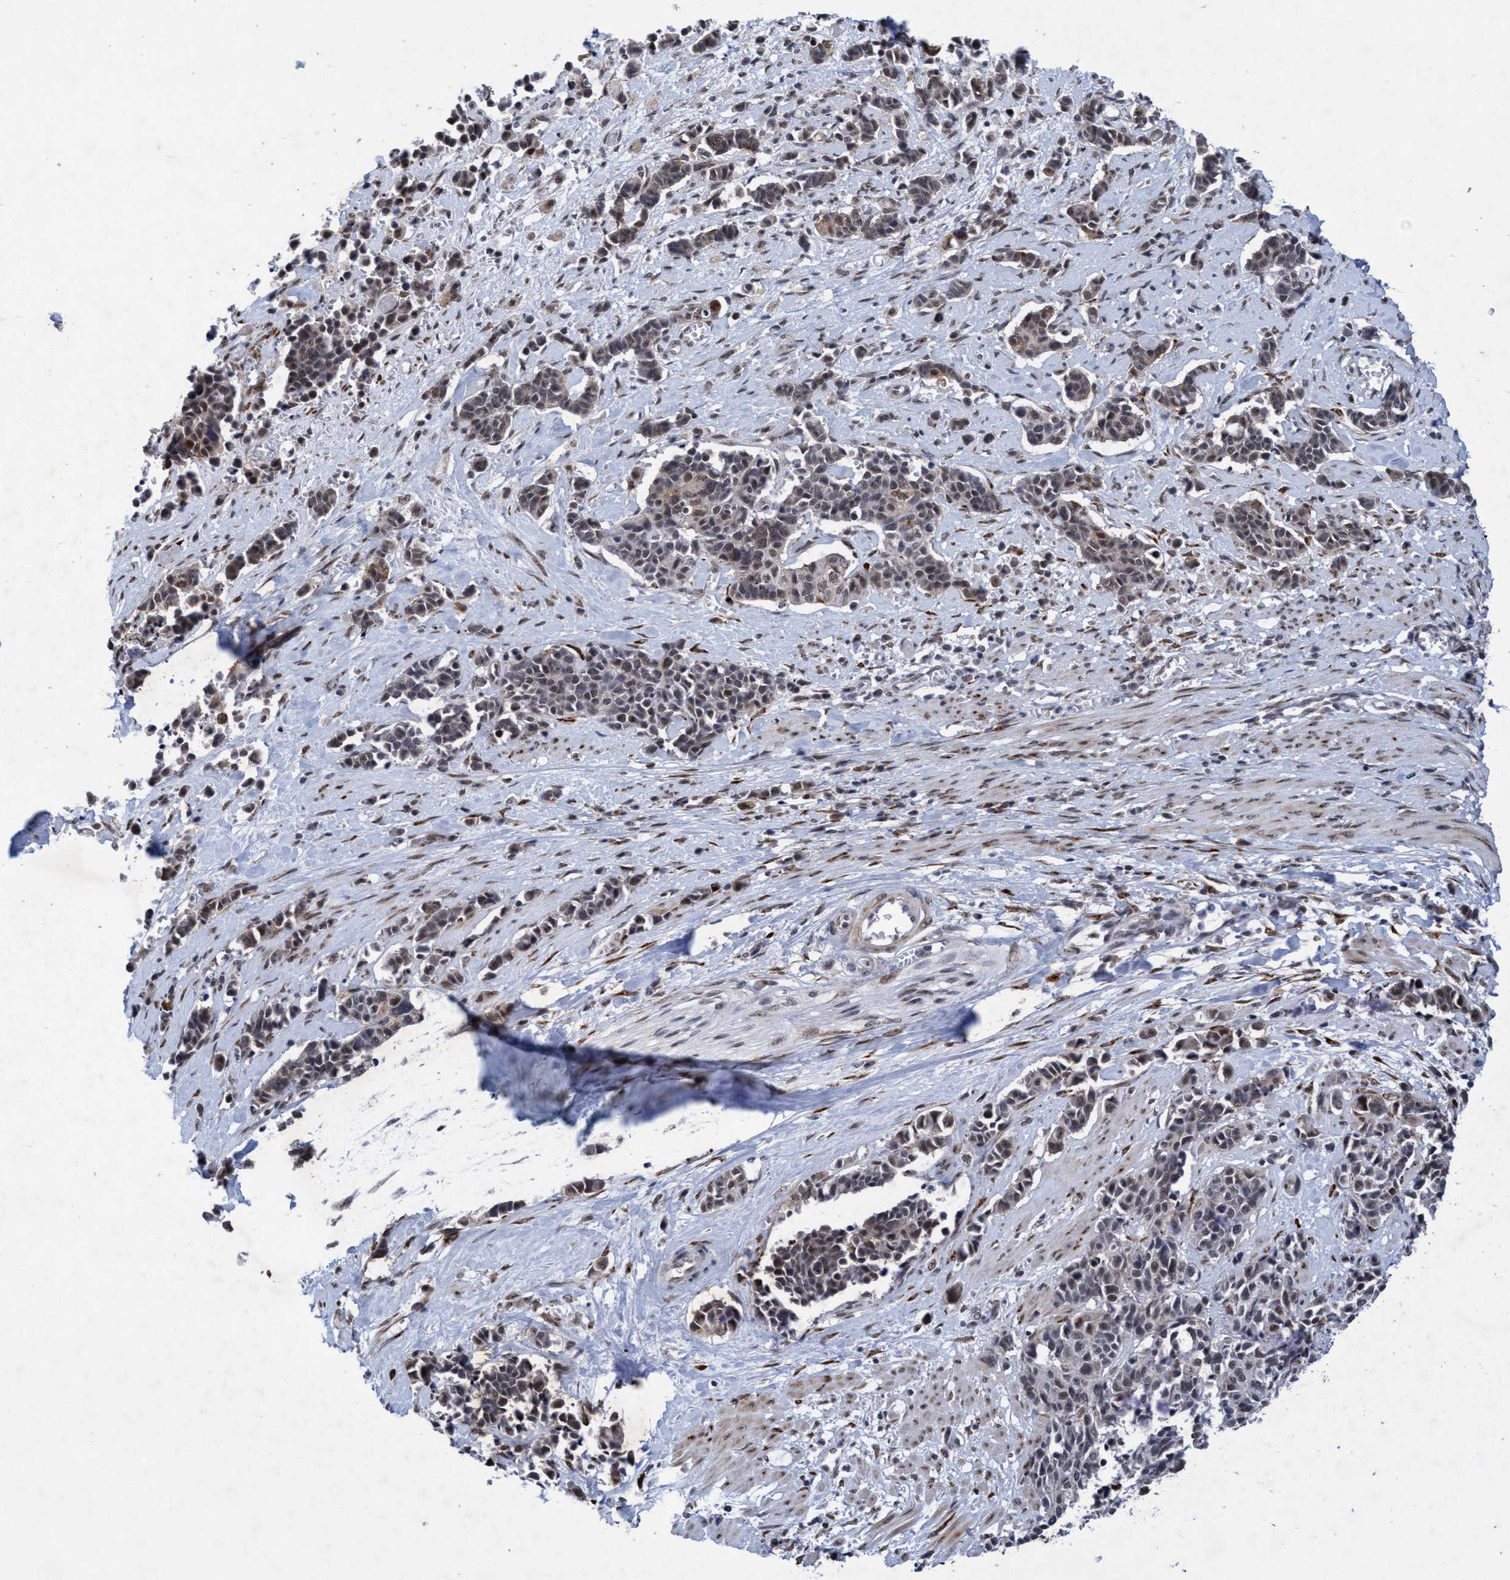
{"staining": {"intensity": "weak", "quantity": ">75%", "location": "nuclear"}, "tissue": "cervical cancer", "cell_type": "Tumor cells", "image_type": "cancer", "snomed": [{"axis": "morphology", "description": "Squamous cell carcinoma, NOS"}, {"axis": "topography", "description": "Cervix"}], "caption": "Protein expression analysis of human cervical cancer reveals weak nuclear staining in approximately >75% of tumor cells.", "gene": "GLT6D1", "patient": {"sex": "female", "age": 35}}